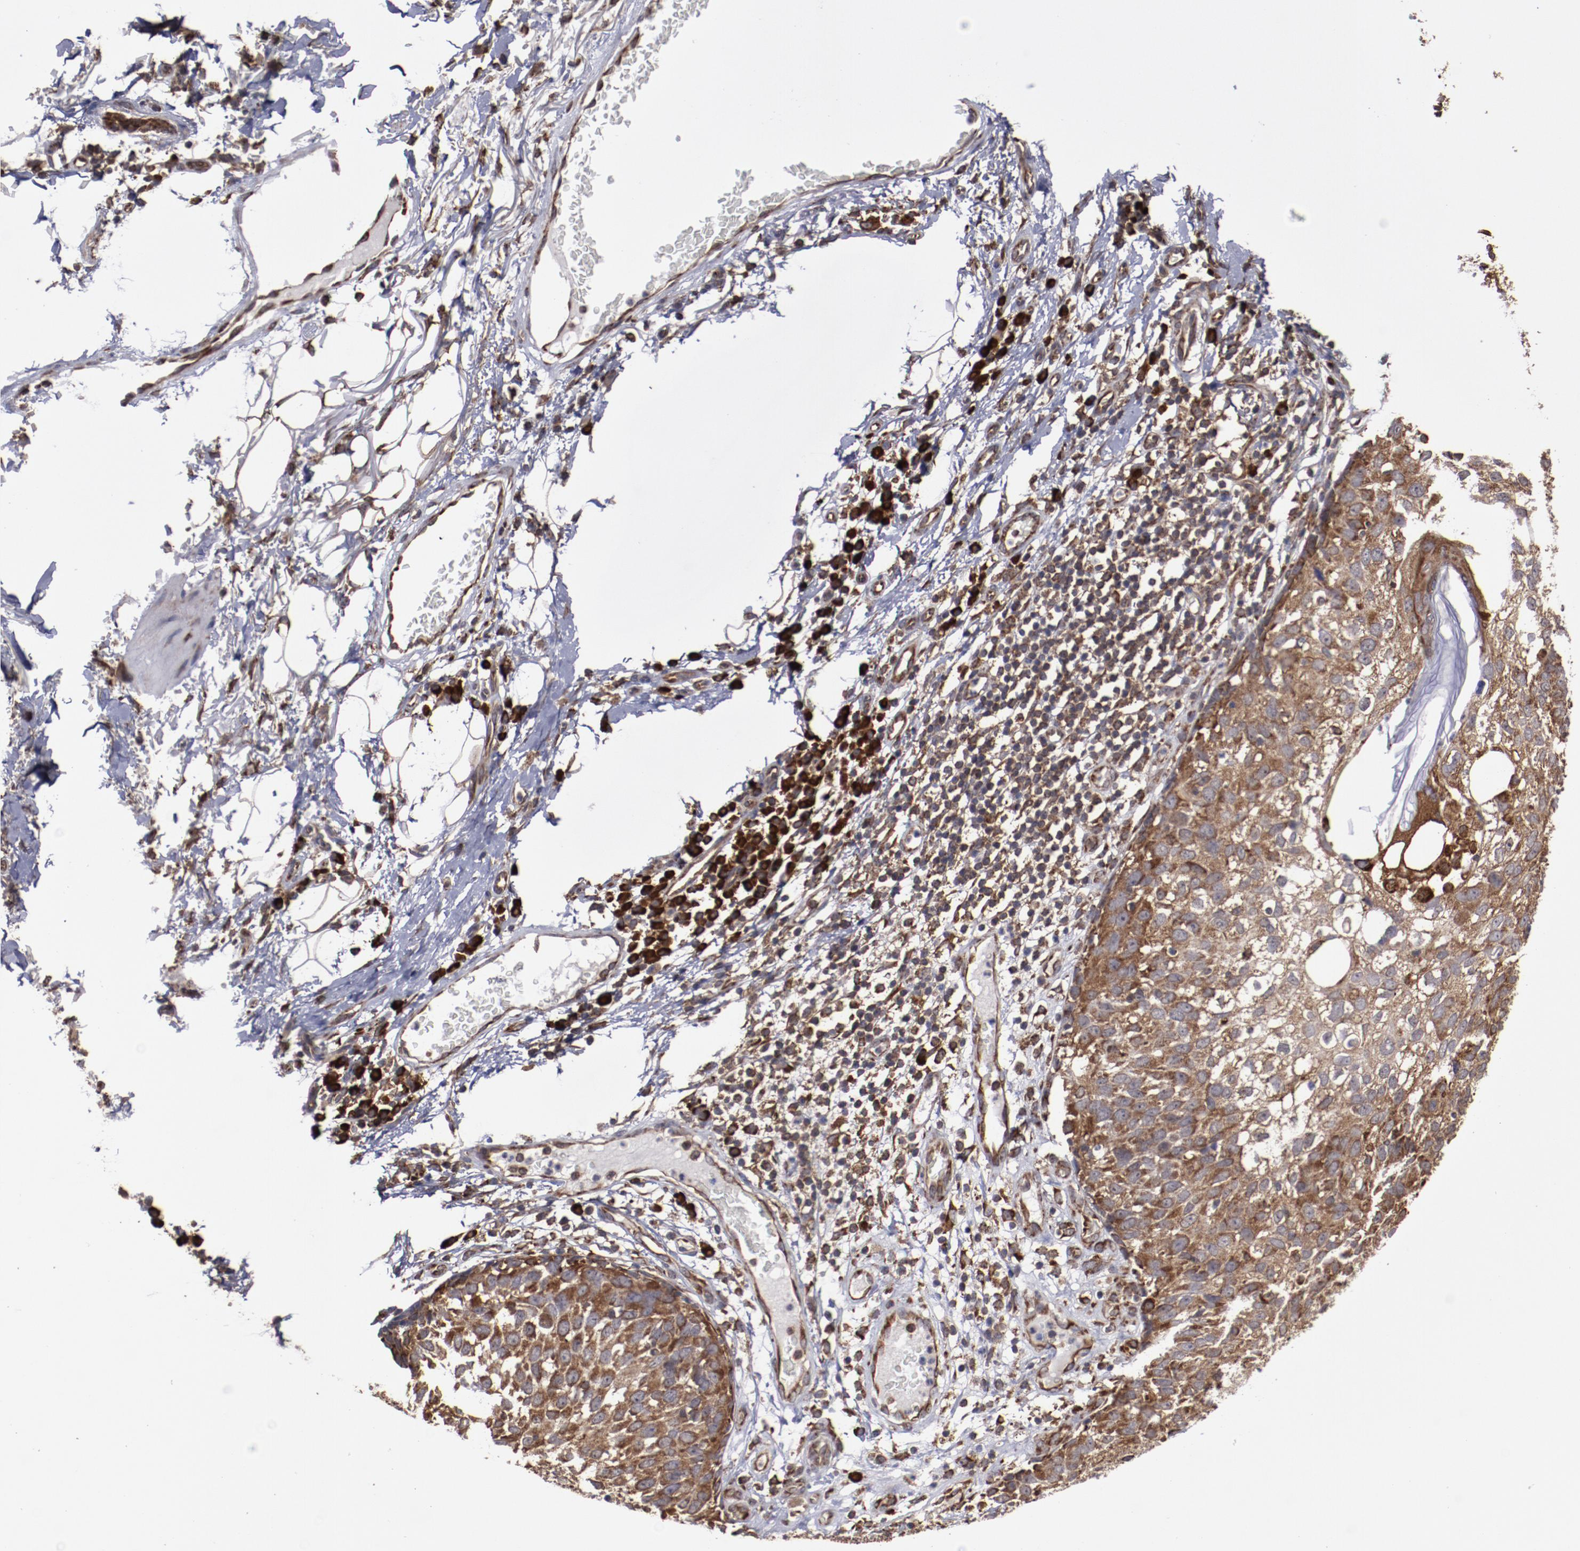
{"staining": {"intensity": "strong", "quantity": ">75%", "location": "cytoplasmic/membranous"}, "tissue": "skin cancer", "cell_type": "Tumor cells", "image_type": "cancer", "snomed": [{"axis": "morphology", "description": "Squamous cell carcinoma, NOS"}, {"axis": "topography", "description": "Skin"}], "caption": "Skin cancer (squamous cell carcinoma) tissue displays strong cytoplasmic/membranous expression in about >75% of tumor cells, visualized by immunohistochemistry.", "gene": "RPS4Y1", "patient": {"sex": "male", "age": 87}}